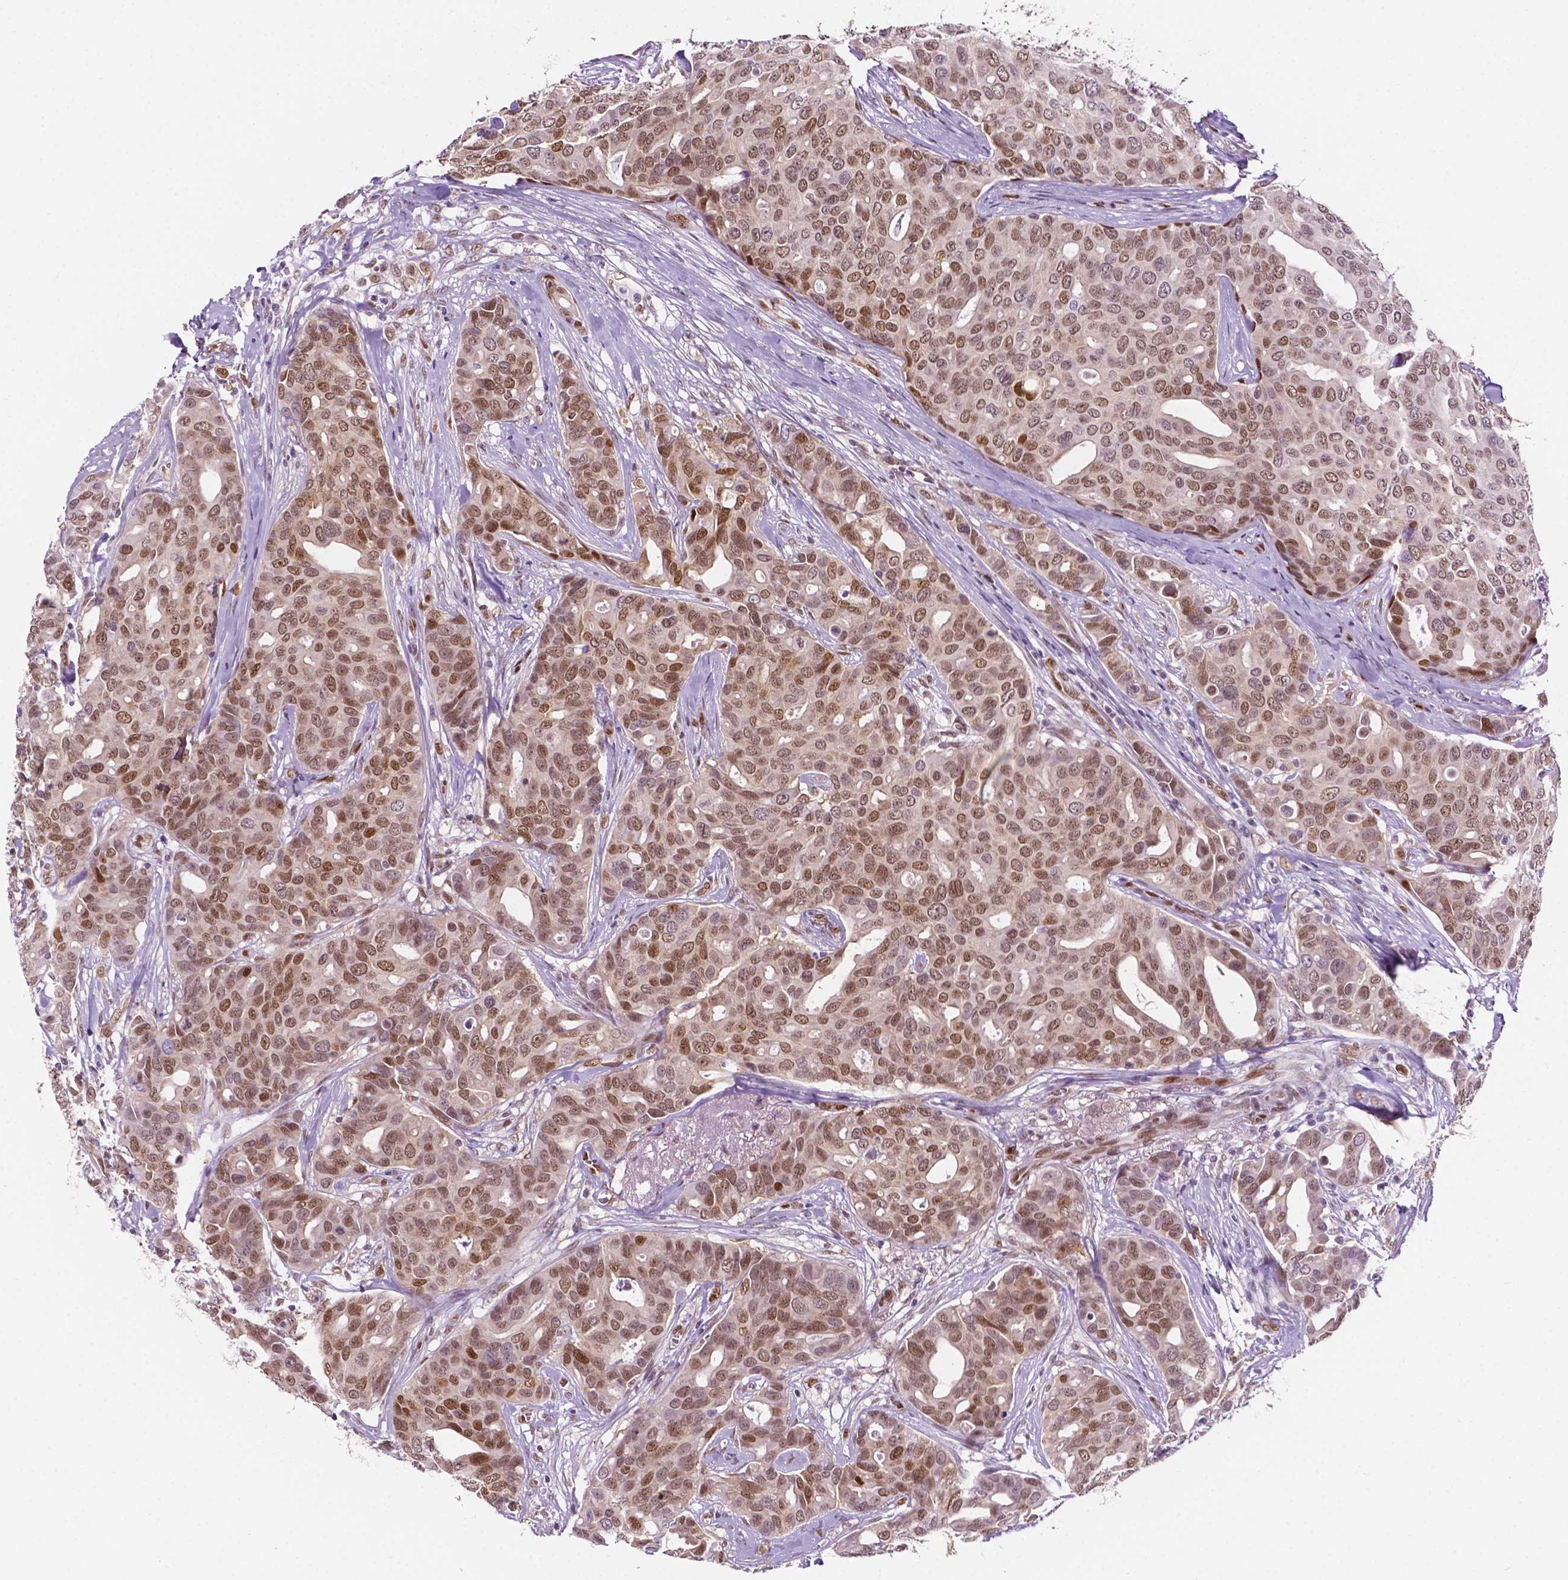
{"staining": {"intensity": "moderate", "quantity": ">75%", "location": "nuclear"}, "tissue": "breast cancer", "cell_type": "Tumor cells", "image_type": "cancer", "snomed": [{"axis": "morphology", "description": "Duct carcinoma"}, {"axis": "topography", "description": "Breast"}], "caption": "Immunohistochemistry (IHC) histopathology image of neoplastic tissue: human invasive ductal carcinoma (breast) stained using IHC reveals medium levels of moderate protein expression localized specifically in the nuclear of tumor cells, appearing as a nuclear brown color.", "gene": "ERF", "patient": {"sex": "female", "age": 54}}